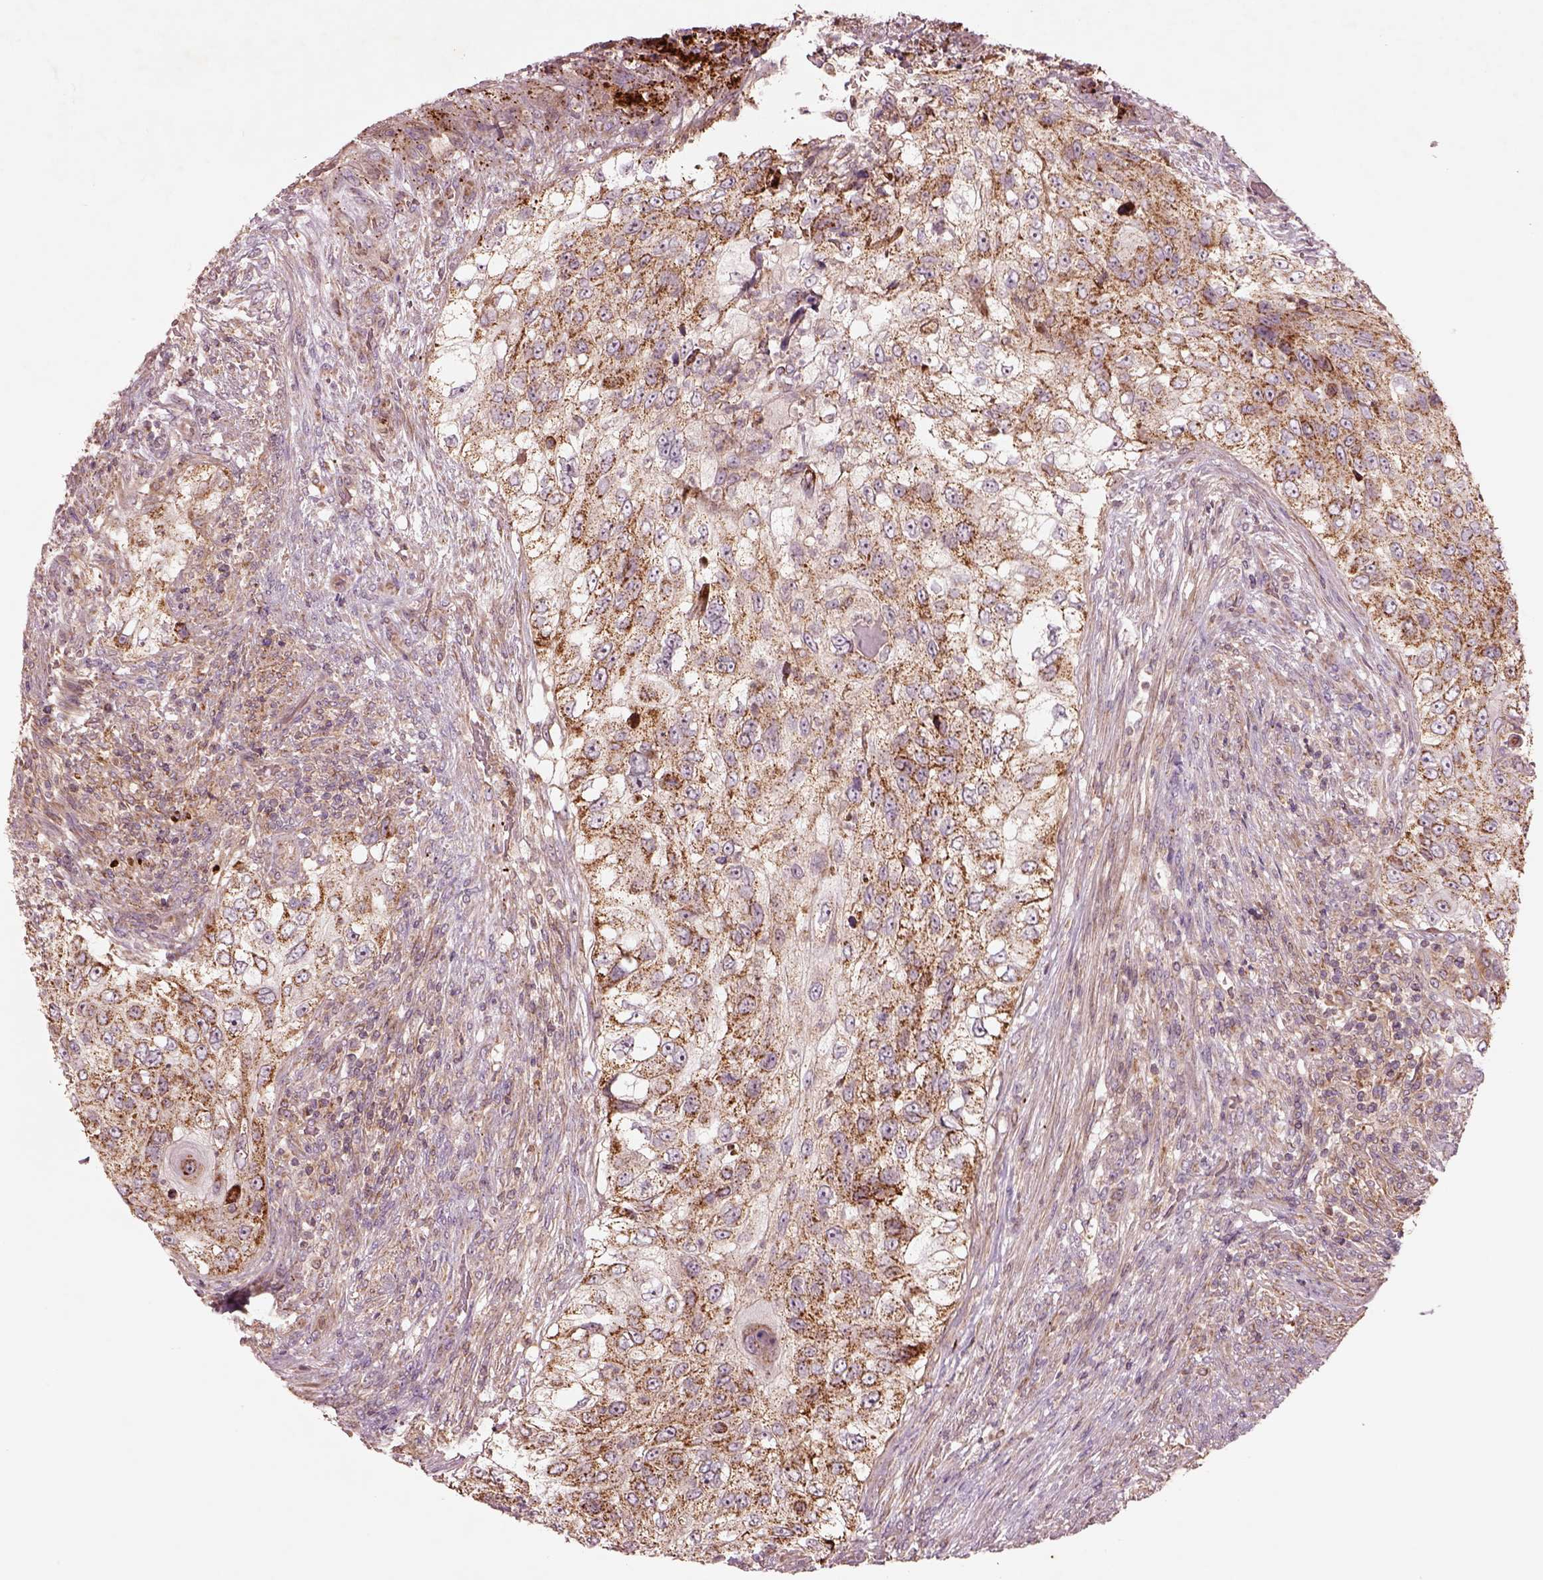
{"staining": {"intensity": "moderate", "quantity": ">75%", "location": "cytoplasmic/membranous"}, "tissue": "urothelial cancer", "cell_type": "Tumor cells", "image_type": "cancer", "snomed": [{"axis": "morphology", "description": "Urothelial carcinoma, High grade"}, {"axis": "topography", "description": "Urinary bladder"}], "caption": "This photomicrograph exhibits urothelial cancer stained with immunohistochemistry to label a protein in brown. The cytoplasmic/membranous of tumor cells show moderate positivity for the protein. Nuclei are counter-stained blue.", "gene": "SLC25A5", "patient": {"sex": "female", "age": 60}}